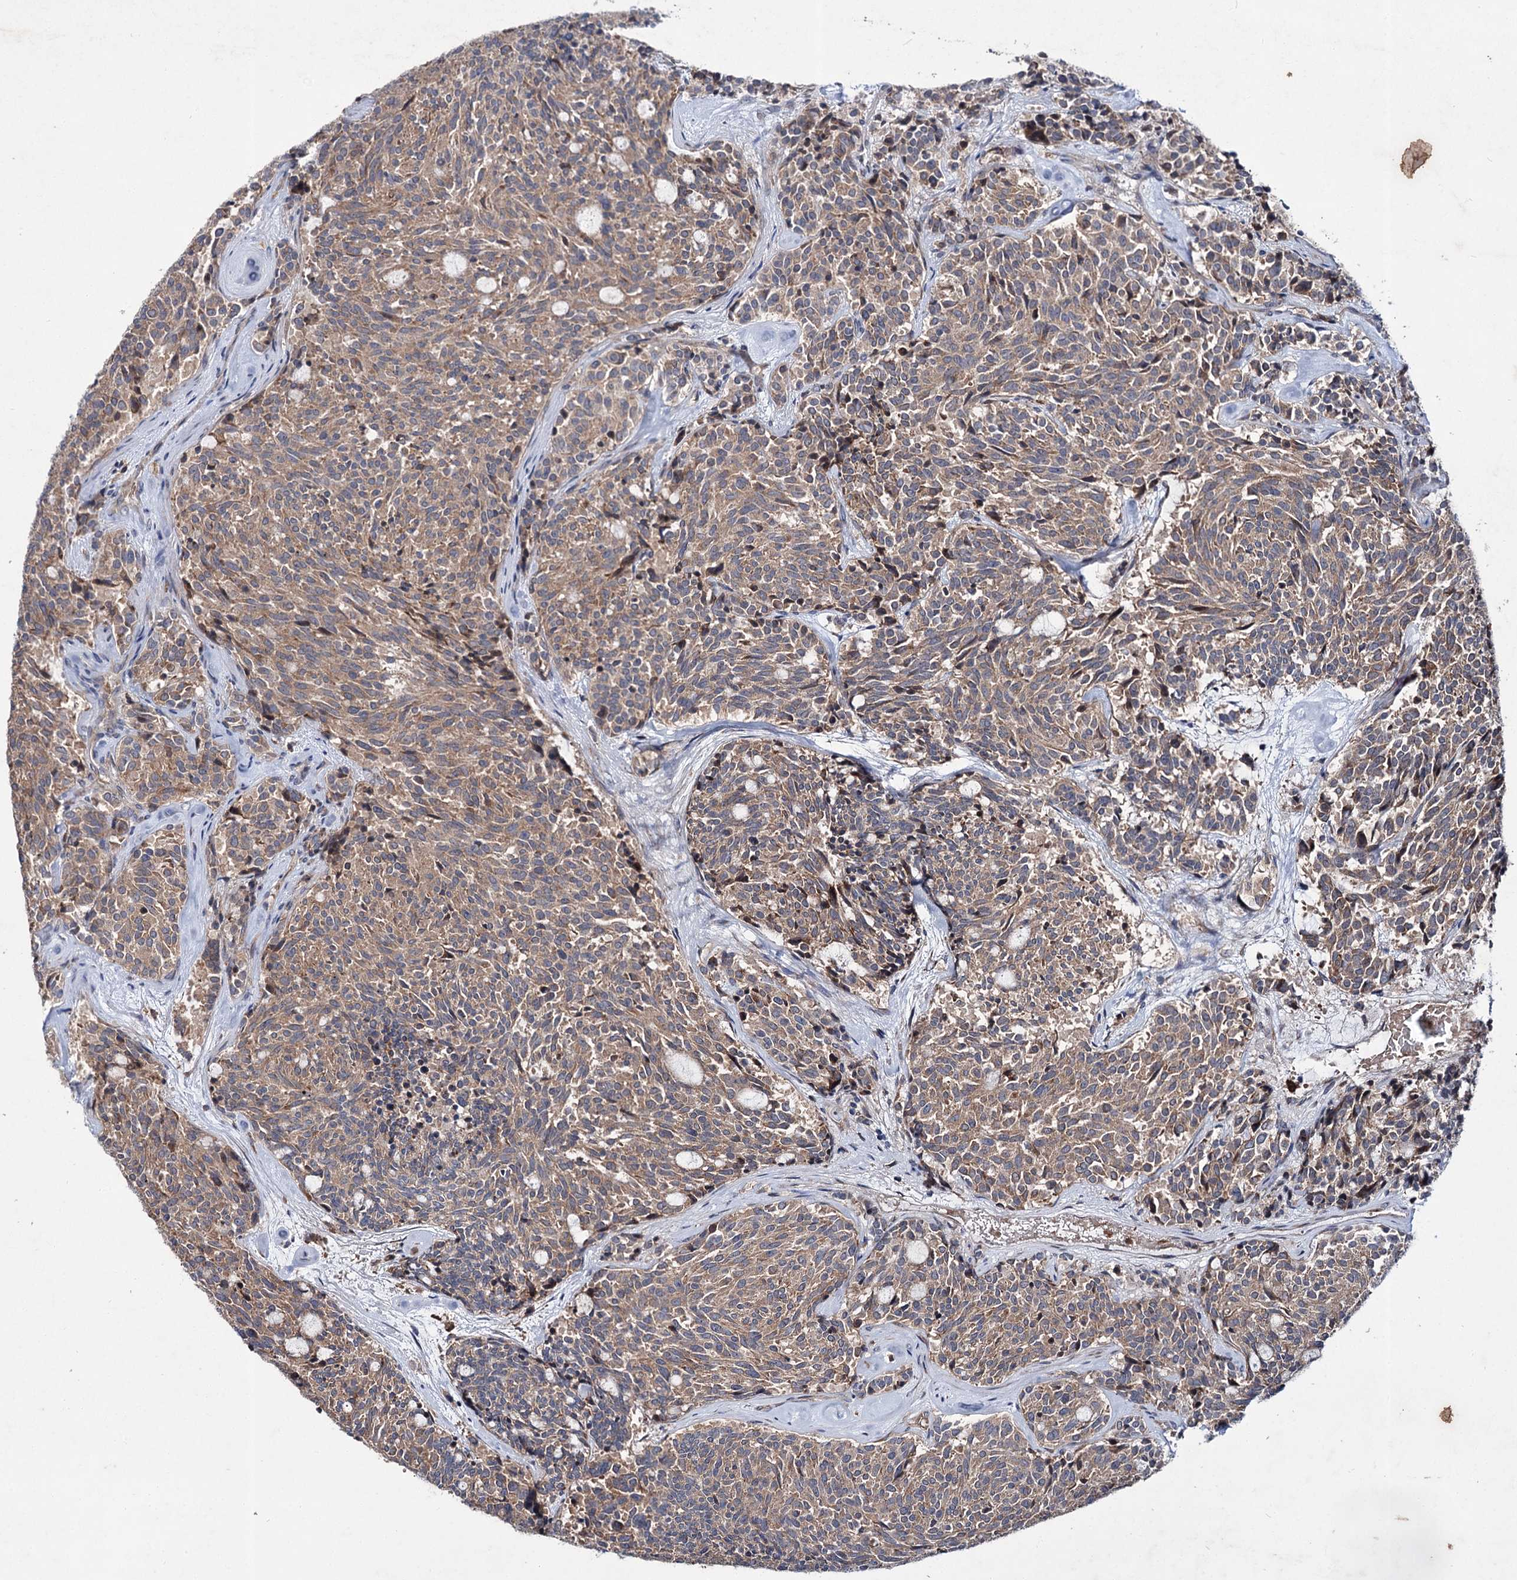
{"staining": {"intensity": "weak", "quantity": ">75%", "location": "cytoplasmic/membranous"}, "tissue": "carcinoid", "cell_type": "Tumor cells", "image_type": "cancer", "snomed": [{"axis": "morphology", "description": "Carcinoid, malignant, NOS"}, {"axis": "topography", "description": "Pancreas"}], "caption": "Immunohistochemical staining of human carcinoid shows low levels of weak cytoplasmic/membranous protein staining in about >75% of tumor cells.", "gene": "PTPN3", "patient": {"sex": "female", "age": 54}}